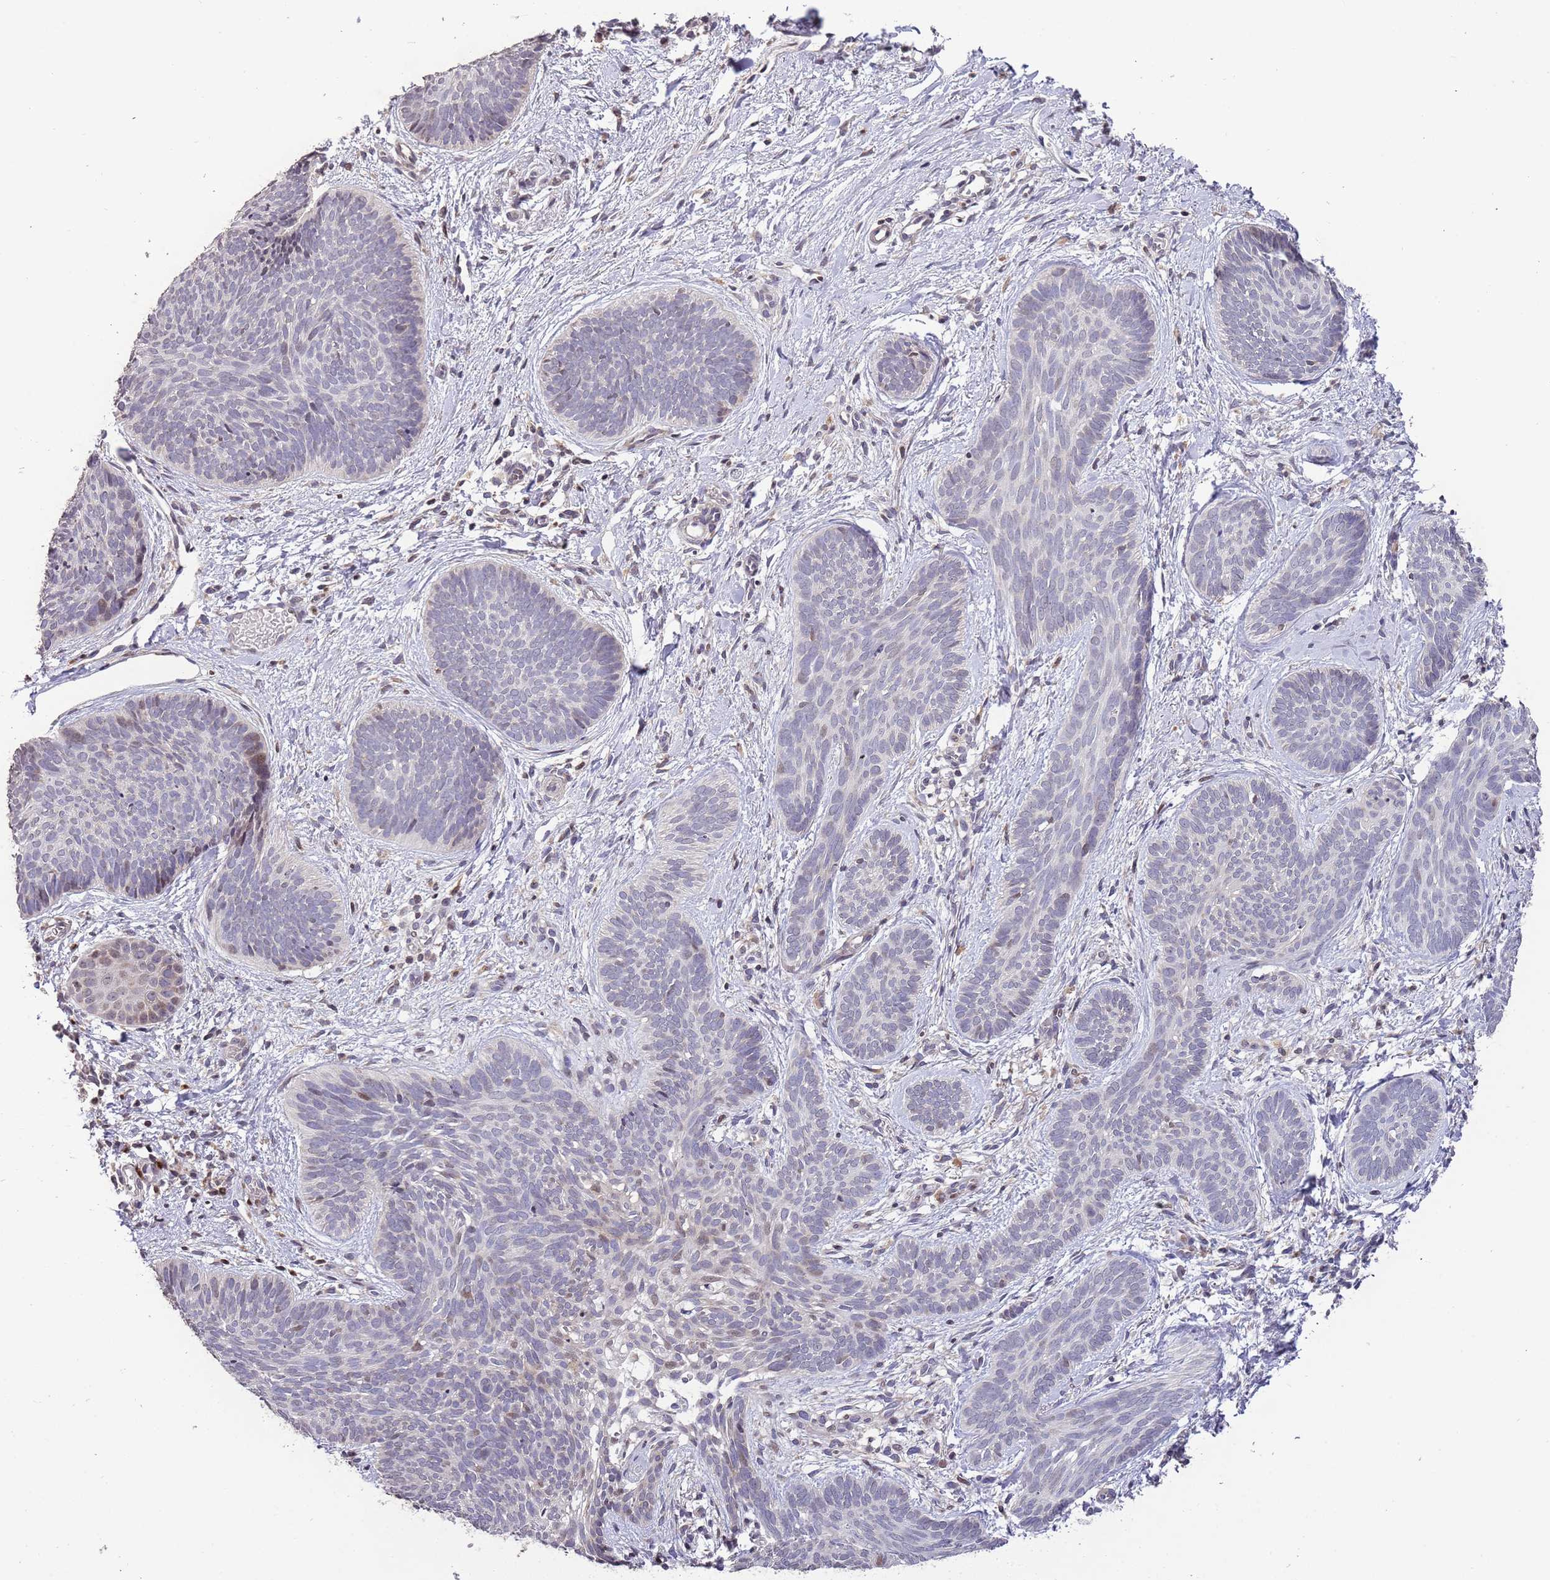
{"staining": {"intensity": "negative", "quantity": "none", "location": "none"}, "tissue": "skin cancer", "cell_type": "Tumor cells", "image_type": "cancer", "snomed": [{"axis": "morphology", "description": "Basal cell carcinoma"}, {"axis": "topography", "description": "Skin"}], "caption": "The photomicrograph displays no significant positivity in tumor cells of skin basal cell carcinoma. (Immunohistochemistry, brightfield microscopy, high magnification).", "gene": "SLC16A4", "patient": {"sex": "female", "age": 81}}